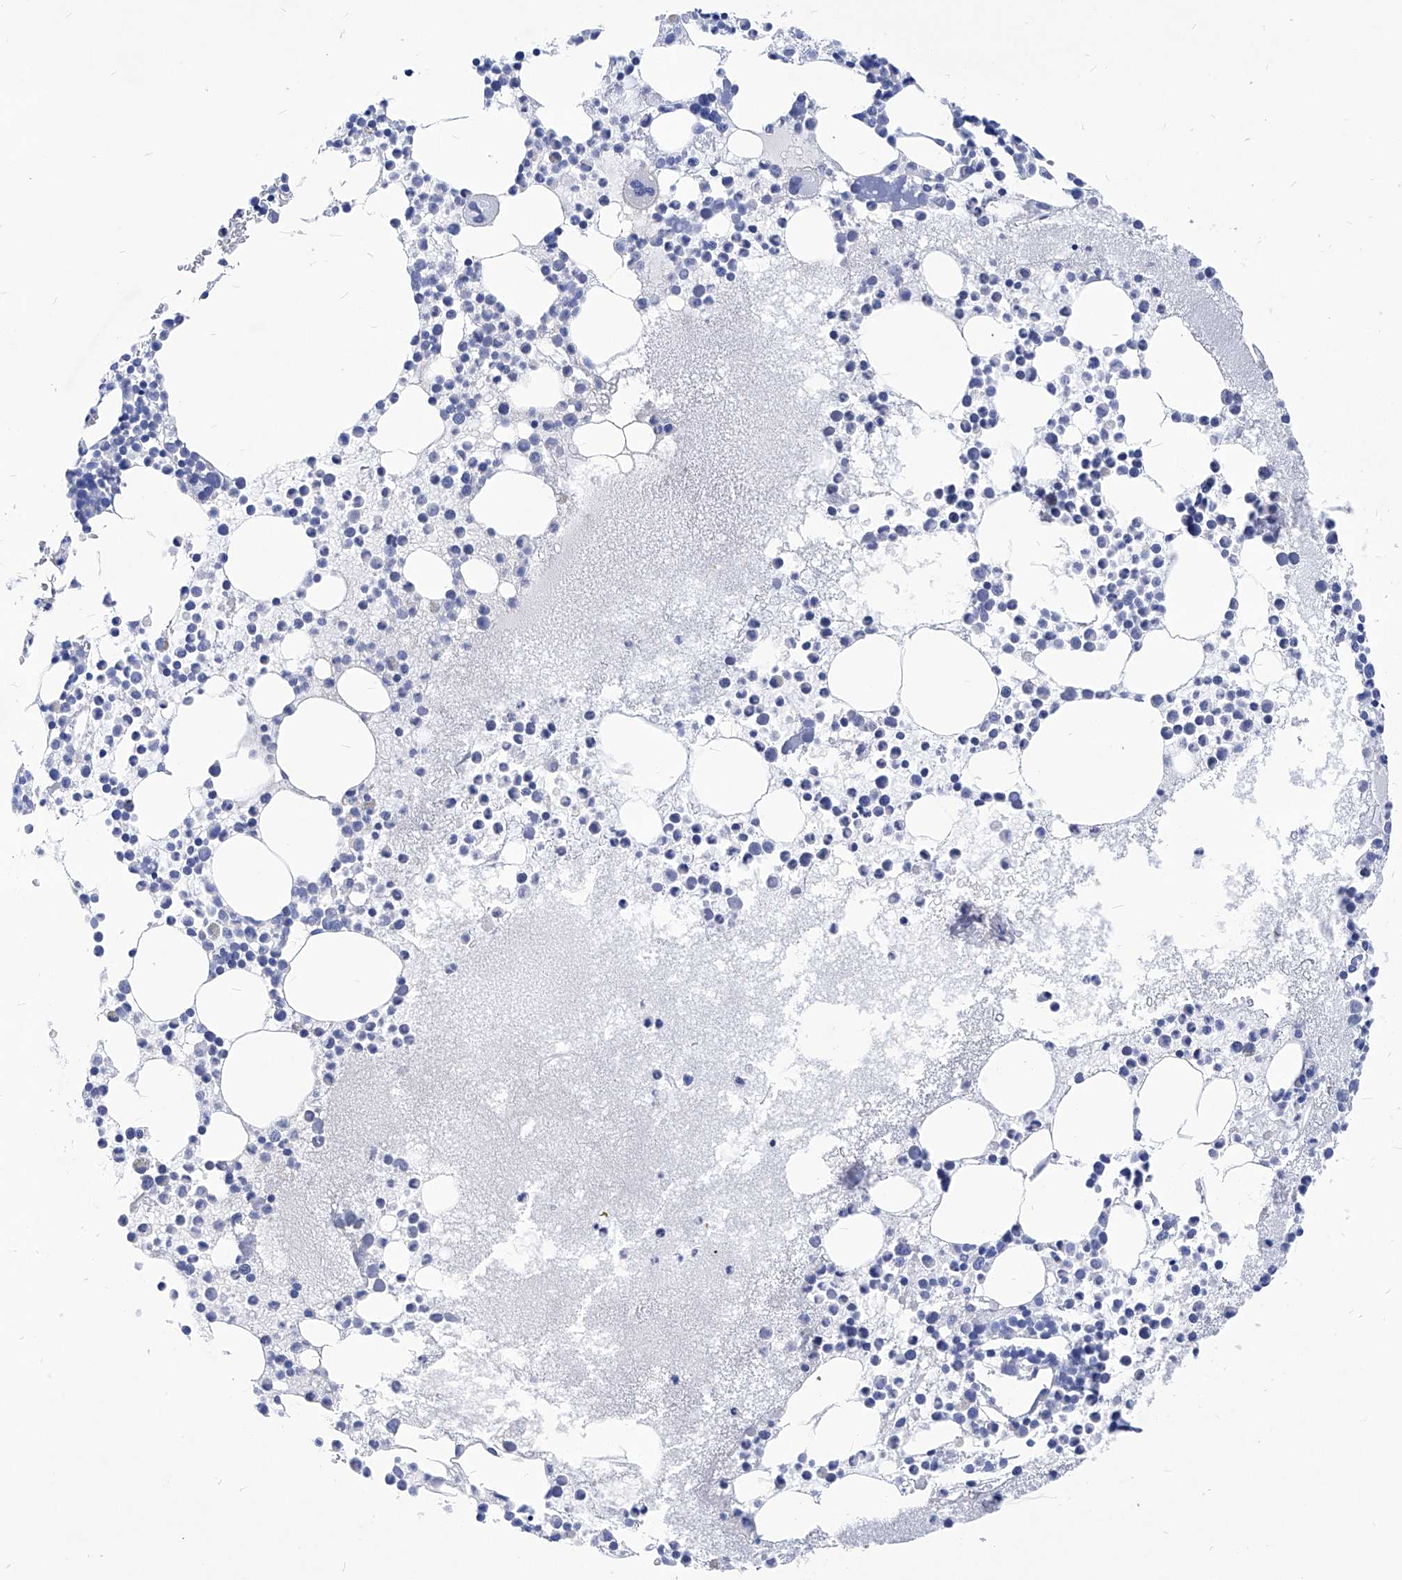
{"staining": {"intensity": "negative", "quantity": "none", "location": "none"}, "tissue": "bone marrow", "cell_type": "Hematopoietic cells", "image_type": "normal", "snomed": [{"axis": "morphology", "description": "Normal tissue, NOS"}, {"axis": "topography", "description": "Bone marrow"}], "caption": "Immunohistochemistry (IHC) photomicrograph of unremarkable bone marrow: human bone marrow stained with DAB (3,3'-diaminobenzidine) demonstrates no significant protein positivity in hematopoietic cells. Nuclei are stained in blue.", "gene": "XPNPEP1", "patient": {"sex": "female", "age": 78}}